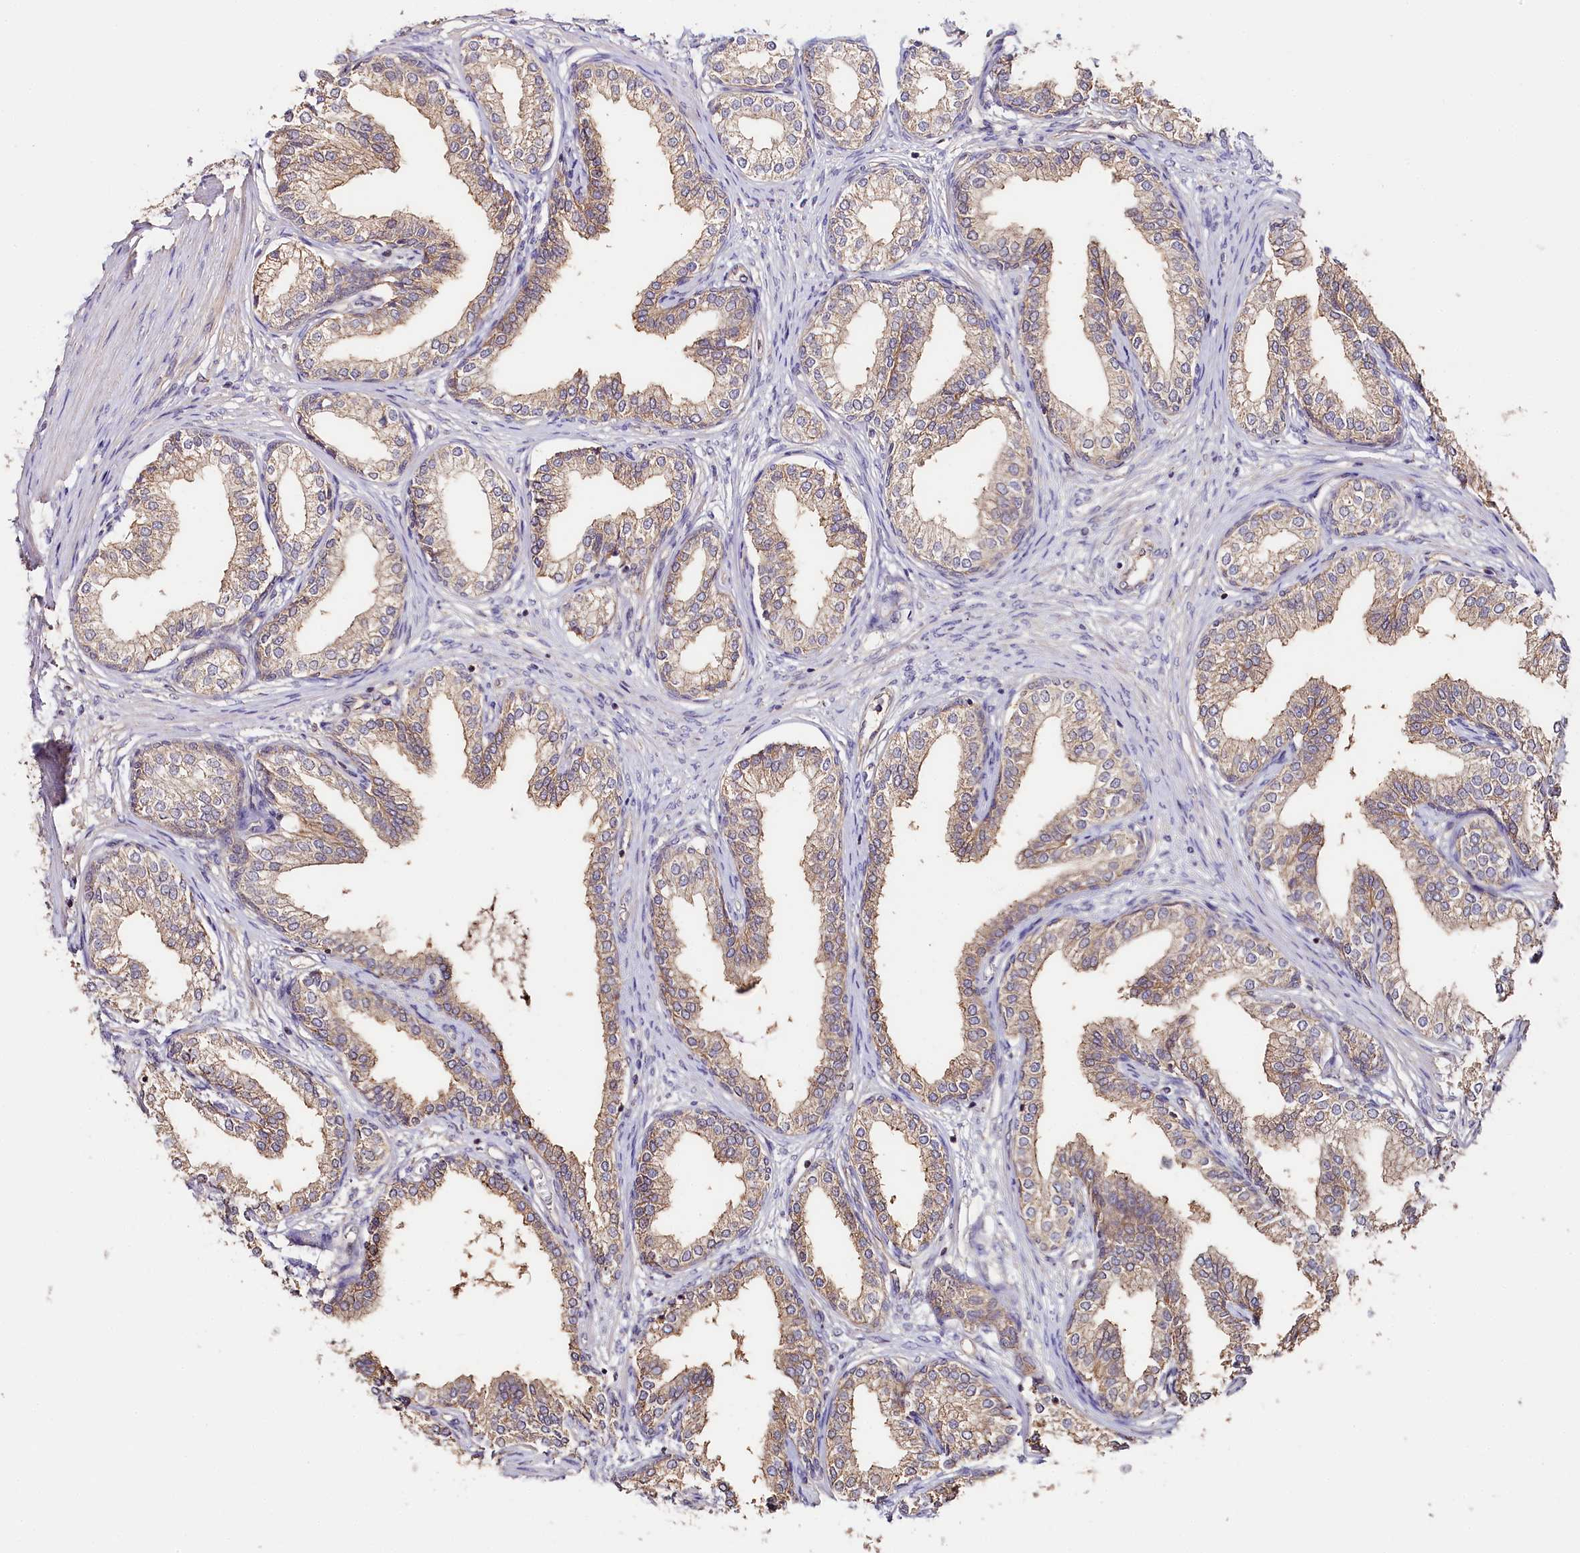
{"staining": {"intensity": "weak", "quantity": ">75%", "location": "cytoplasmic/membranous"}, "tissue": "prostate cancer", "cell_type": "Tumor cells", "image_type": "cancer", "snomed": [{"axis": "morphology", "description": "Adenocarcinoma, High grade"}, {"axis": "topography", "description": "Prostate"}], "caption": "This is an image of immunohistochemistry (IHC) staining of prostate cancer, which shows weak positivity in the cytoplasmic/membranous of tumor cells.", "gene": "KATNB1", "patient": {"sex": "male", "age": 63}}